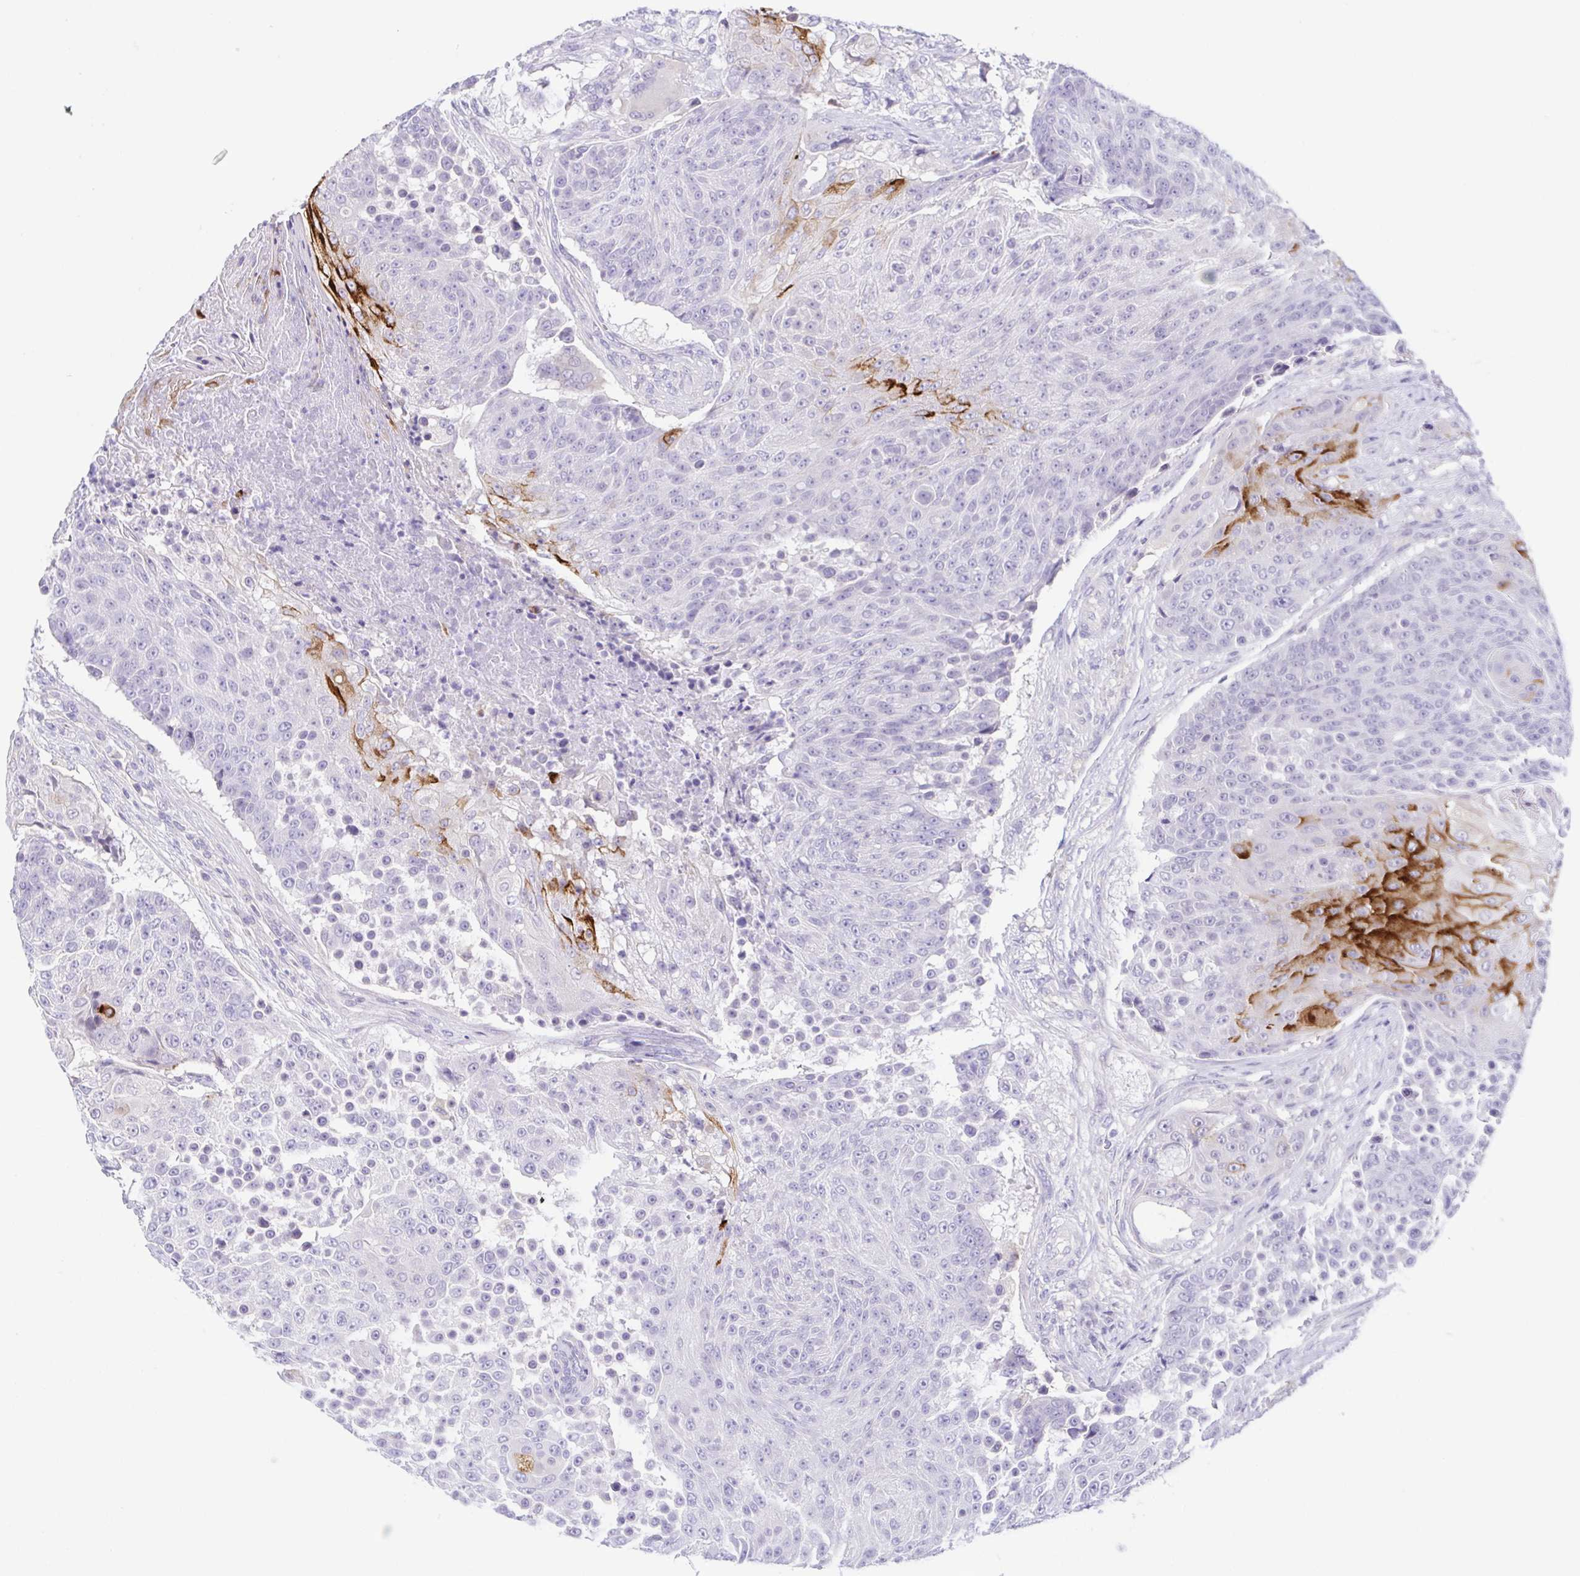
{"staining": {"intensity": "strong", "quantity": "<25%", "location": "cytoplasmic/membranous"}, "tissue": "urothelial cancer", "cell_type": "Tumor cells", "image_type": "cancer", "snomed": [{"axis": "morphology", "description": "Urothelial carcinoma, High grade"}, {"axis": "topography", "description": "Urinary bladder"}], "caption": "Strong cytoplasmic/membranous positivity is appreciated in approximately <25% of tumor cells in urothelial cancer.", "gene": "KRTDAP", "patient": {"sex": "female", "age": 63}}